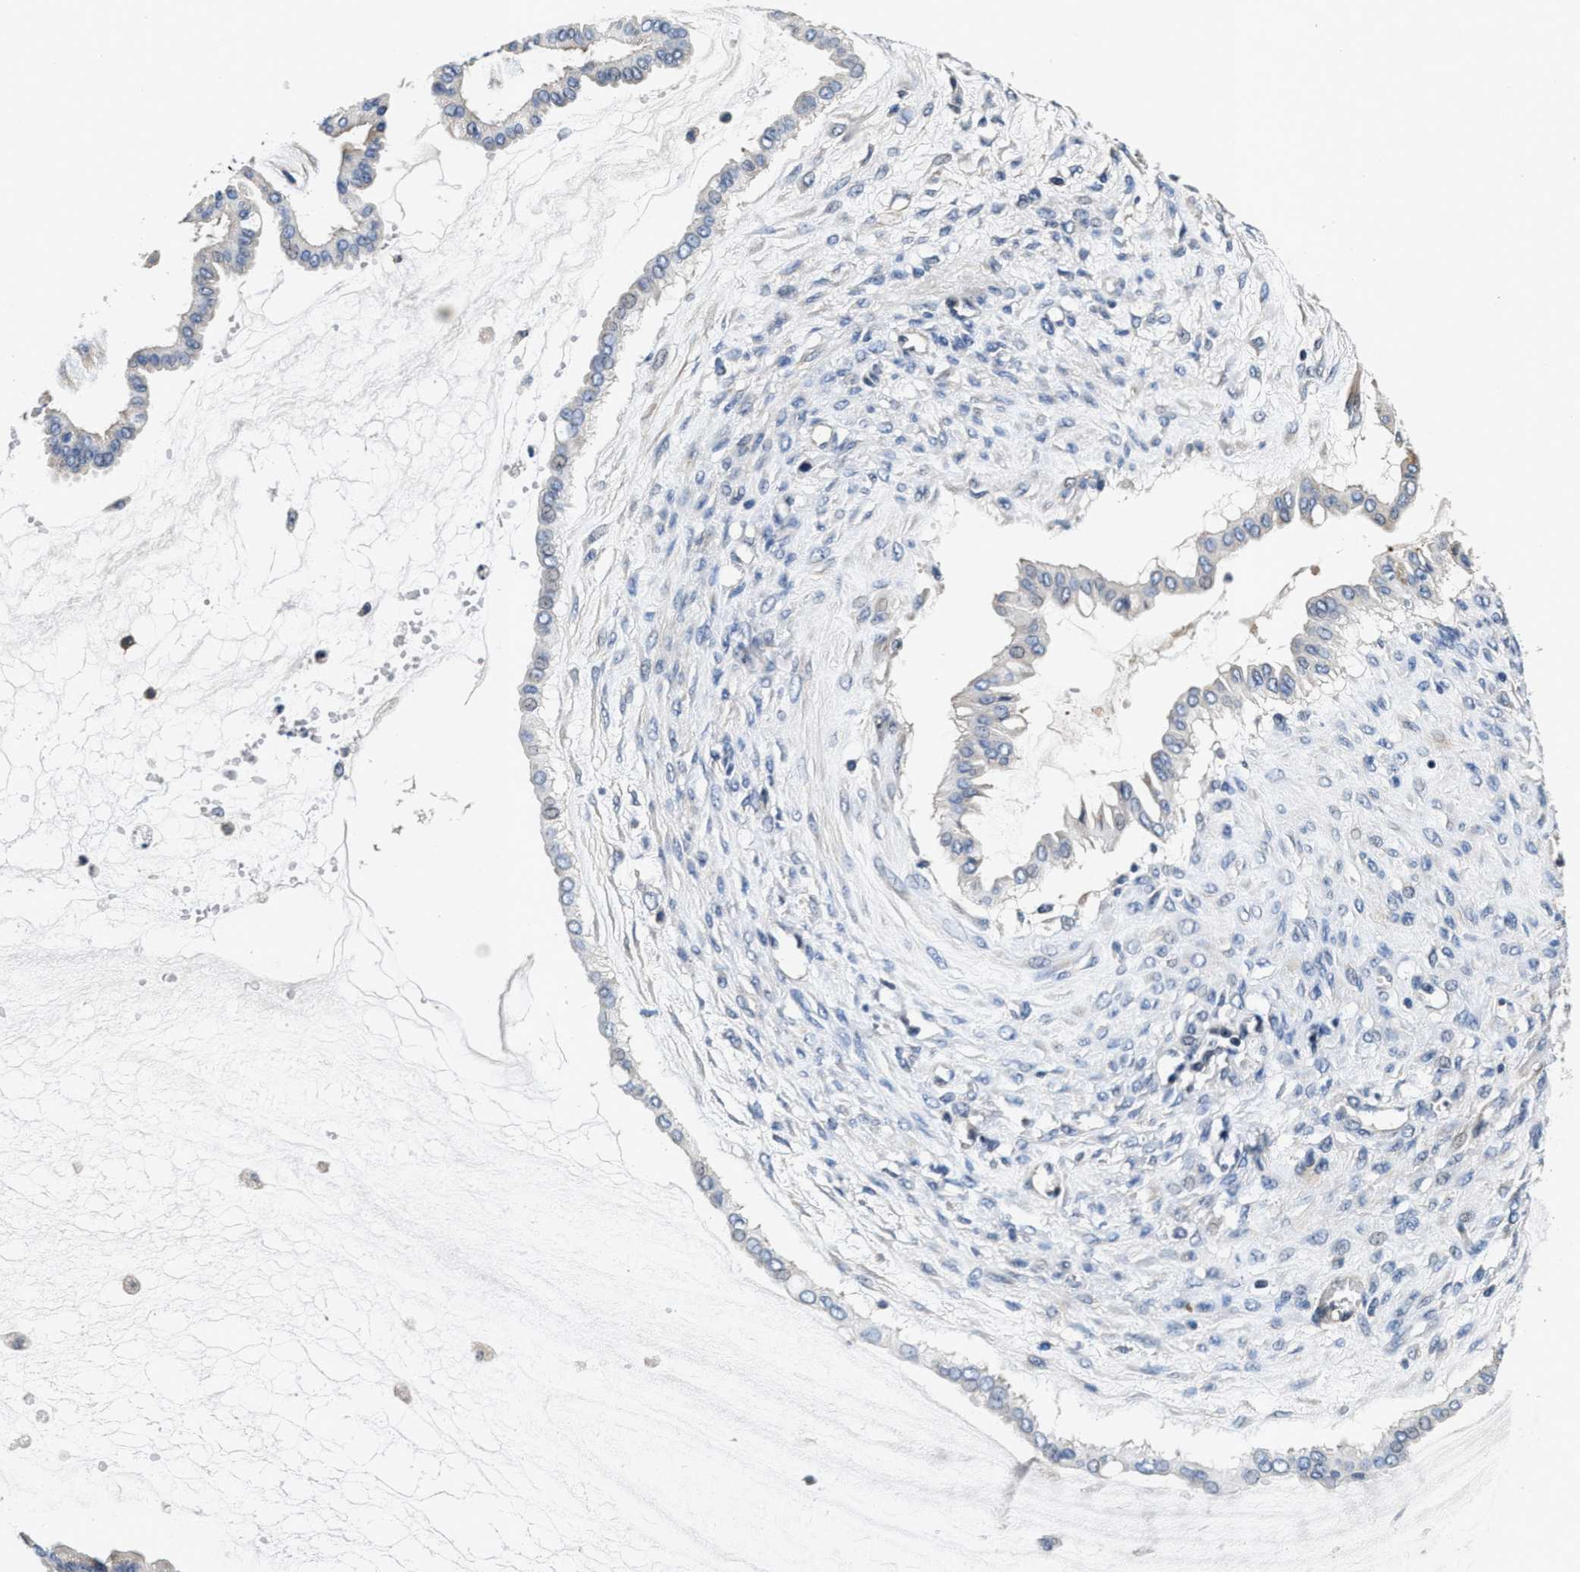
{"staining": {"intensity": "weak", "quantity": "<25%", "location": "cytoplasmic/membranous"}, "tissue": "ovarian cancer", "cell_type": "Tumor cells", "image_type": "cancer", "snomed": [{"axis": "morphology", "description": "Cystadenocarcinoma, mucinous, NOS"}, {"axis": "topography", "description": "Ovary"}], "caption": "DAB (3,3'-diaminobenzidine) immunohistochemical staining of ovarian cancer (mucinous cystadenocarcinoma) demonstrates no significant staining in tumor cells. (Immunohistochemistry, brightfield microscopy, high magnification).", "gene": "ANKIB1", "patient": {"sex": "female", "age": 73}}